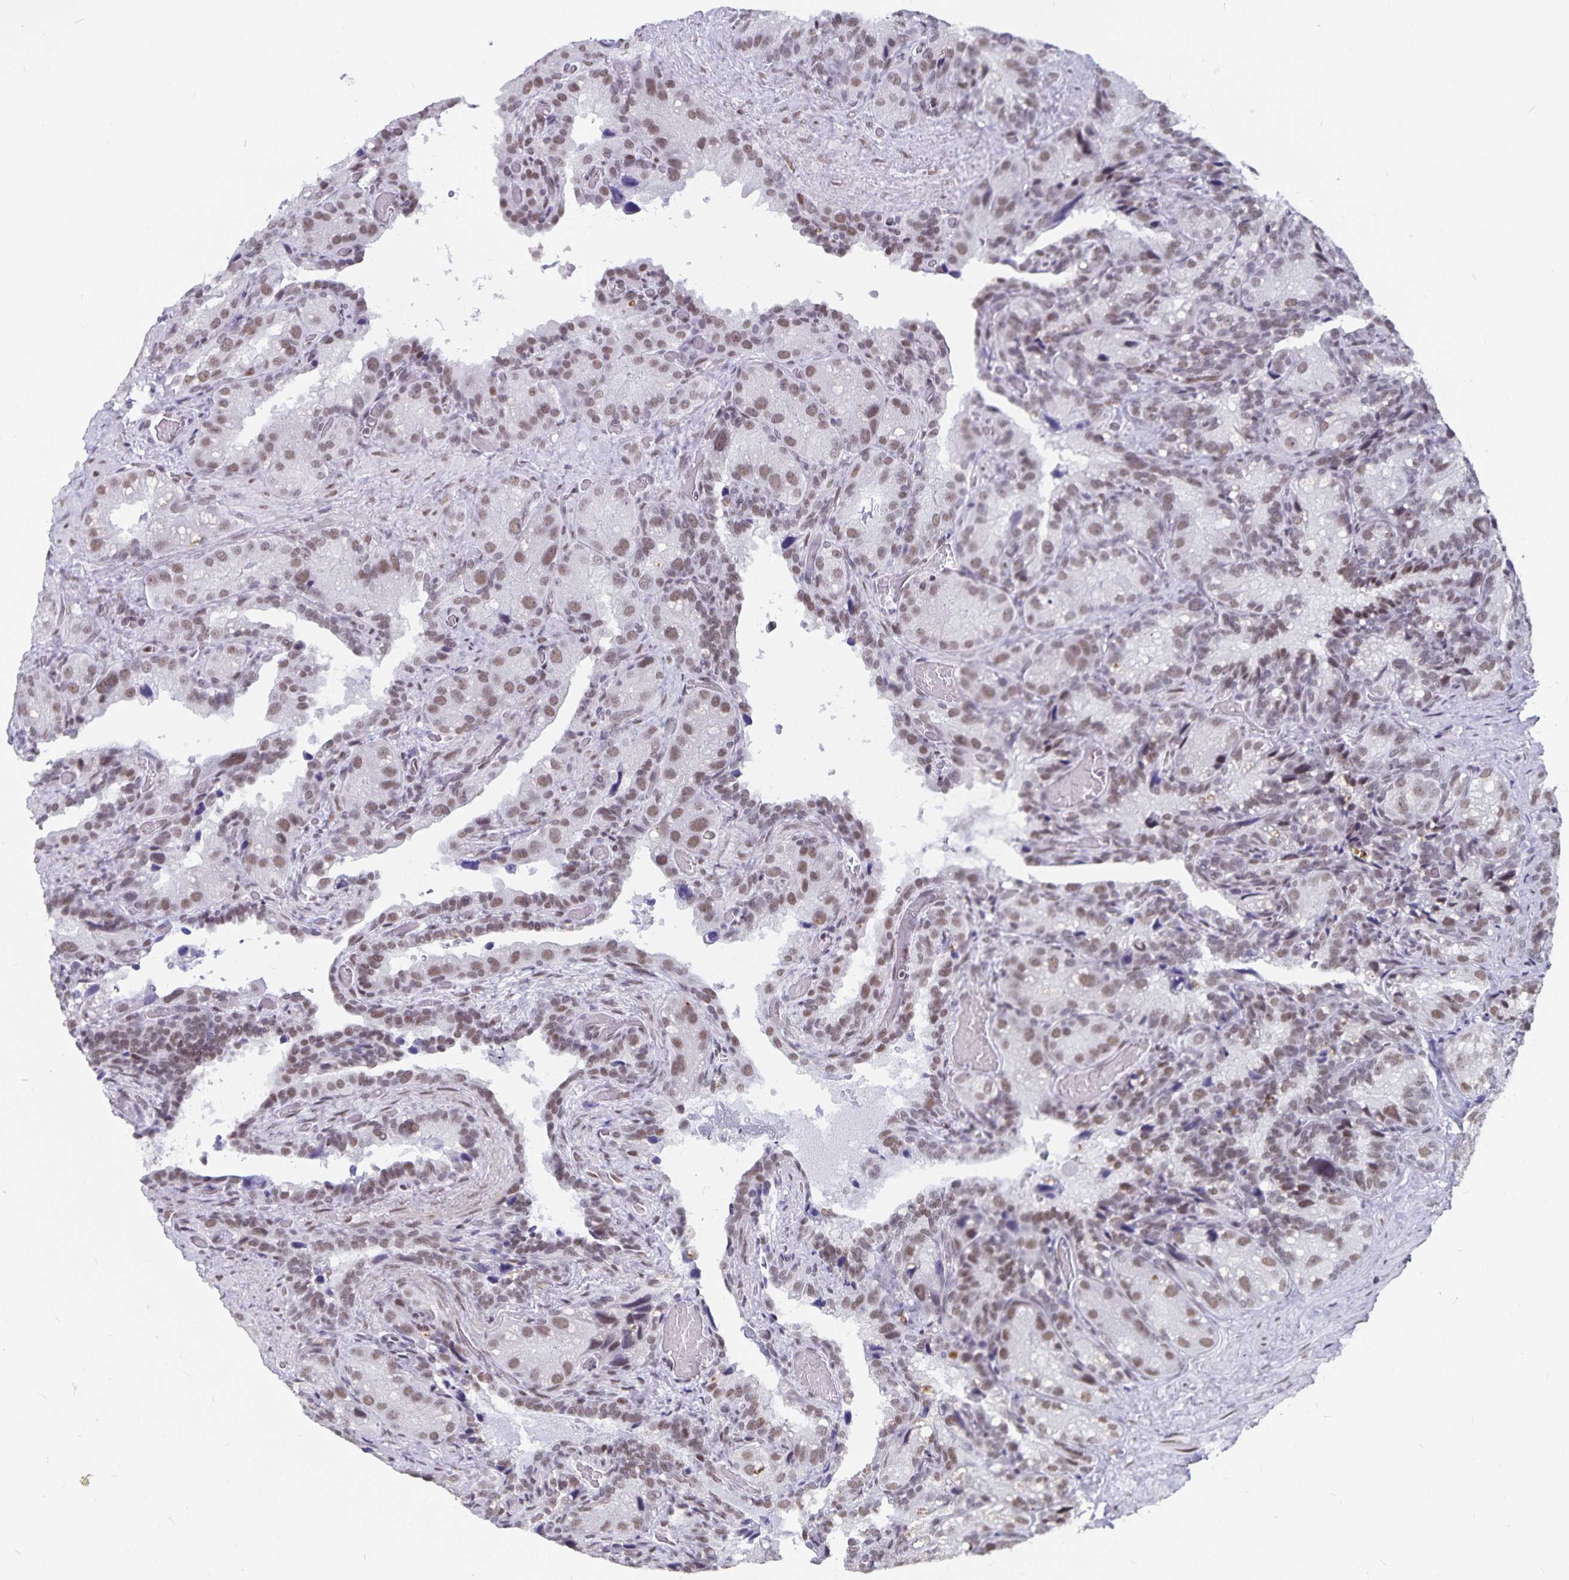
{"staining": {"intensity": "moderate", "quantity": "25%-75%", "location": "nuclear"}, "tissue": "seminal vesicle", "cell_type": "Glandular cells", "image_type": "normal", "snomed": [{"axis": "morphology", "description": "Normal tissue, NOS"}, {"axis": "topography", "description": "Seminal veicle"}], "caption": "Glandular cells reveal moderate nuclear expression in about 25%-75% of cells in benign seminal vesicle. The staining is performed using DAB (3,3'-diaminobenzidine) brown chromogen to label protein expression. The nuclei are counter-stained blue using hematoxylin.", "gene": "PBX2", "patient": {"sex": "male", "age": 60}}